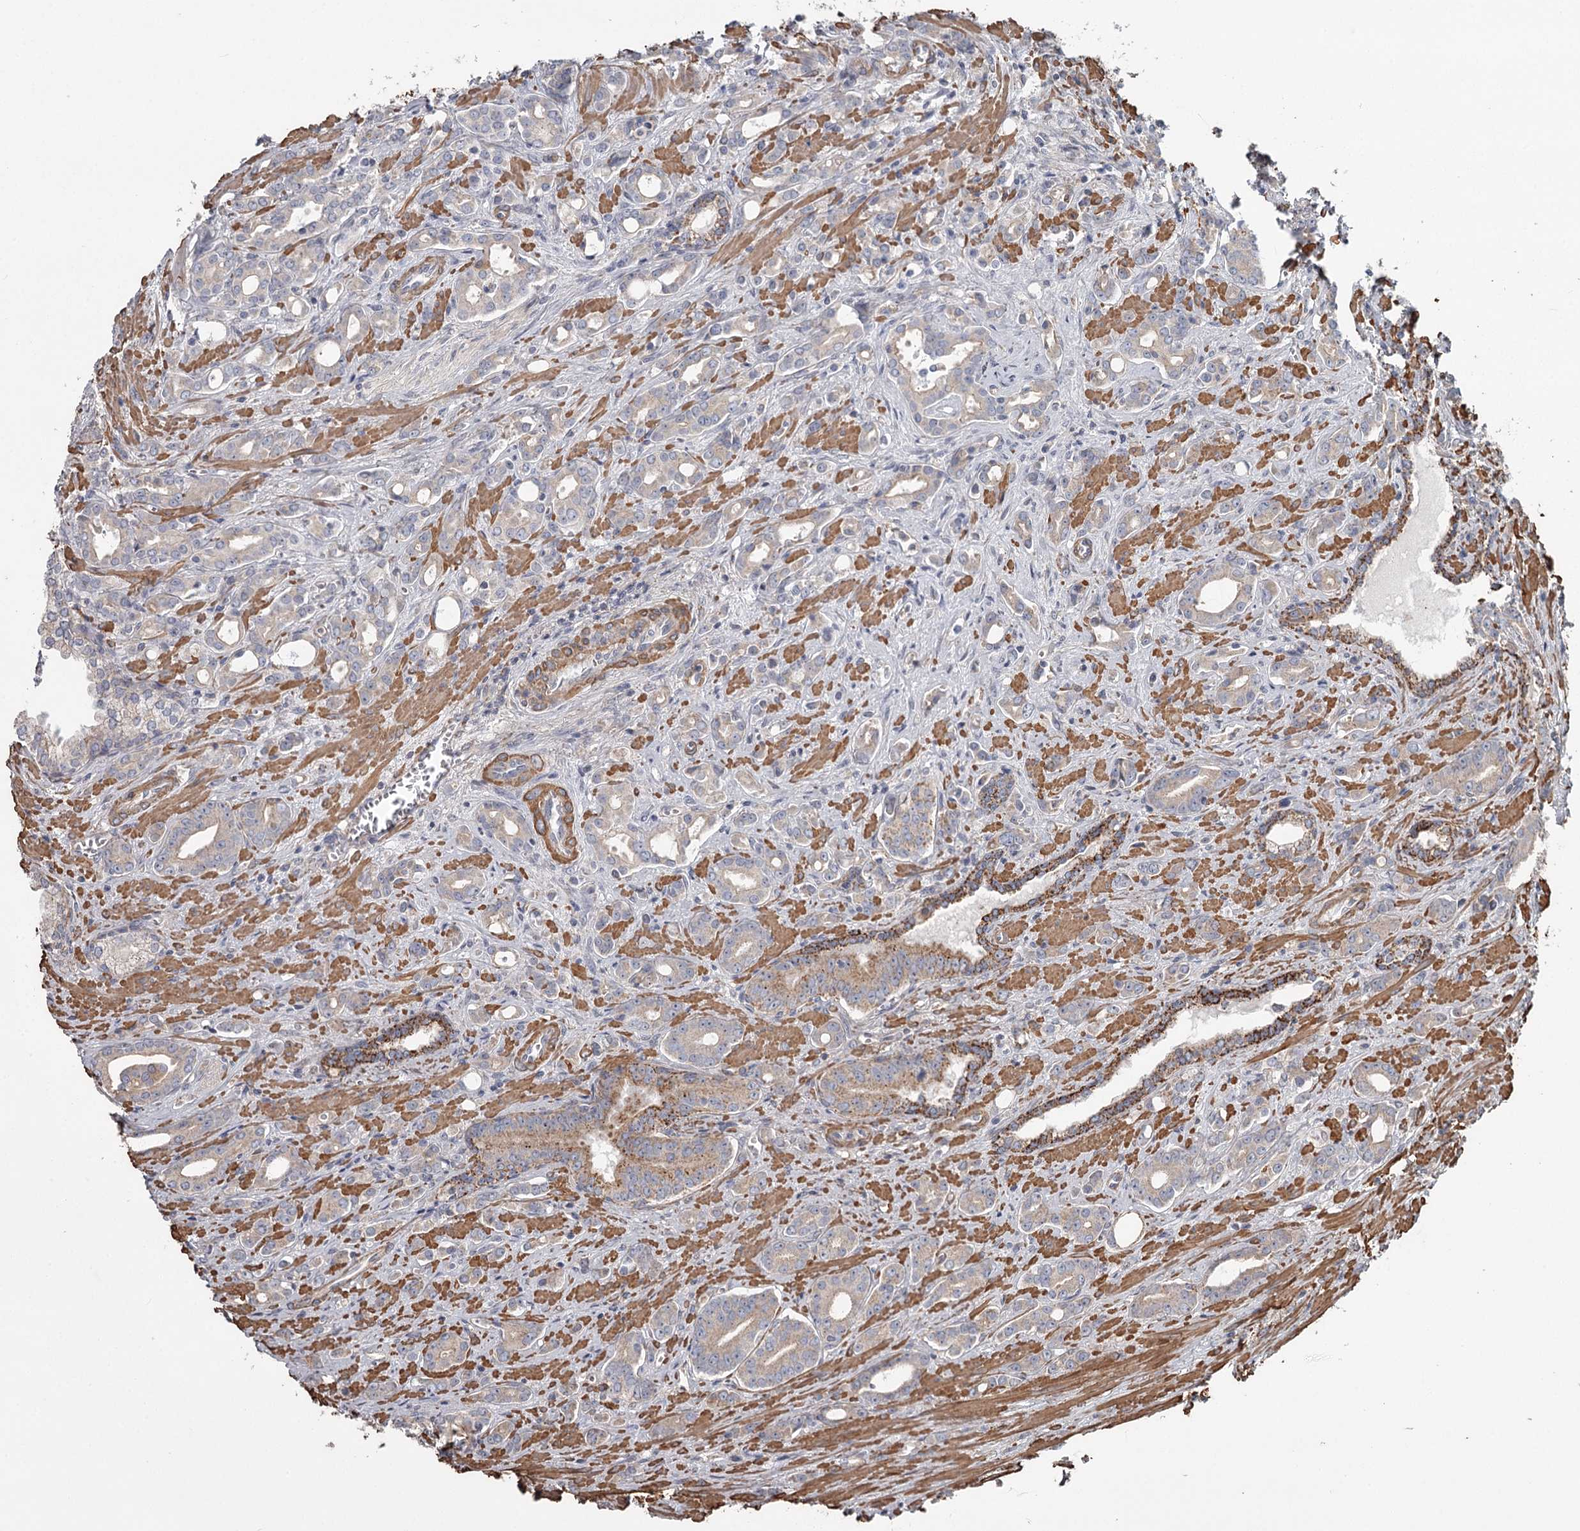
{"staining": {"intensity": "moderate", "quantity": "<25%", "location": "cytoplasmic/membranous"}, "tissue": "prostate cancer", "cell_type": "Tumor cells", "image_type": "cancer", "snomed": [{"axis": "morphology", "description": "Adenocarcinoma, High grade"}, {"axis": "topography", "description": "Prostate"}], "caption": "Brown immunohistochemical staining in human adenocarcinoma (high-grade) (prostate) reveals moderate cytoplasmic/membranous expression in approximately <25% of tumor cells.", "gene": "DHRS9", "patient": {"sex": "male", "age": 72}}